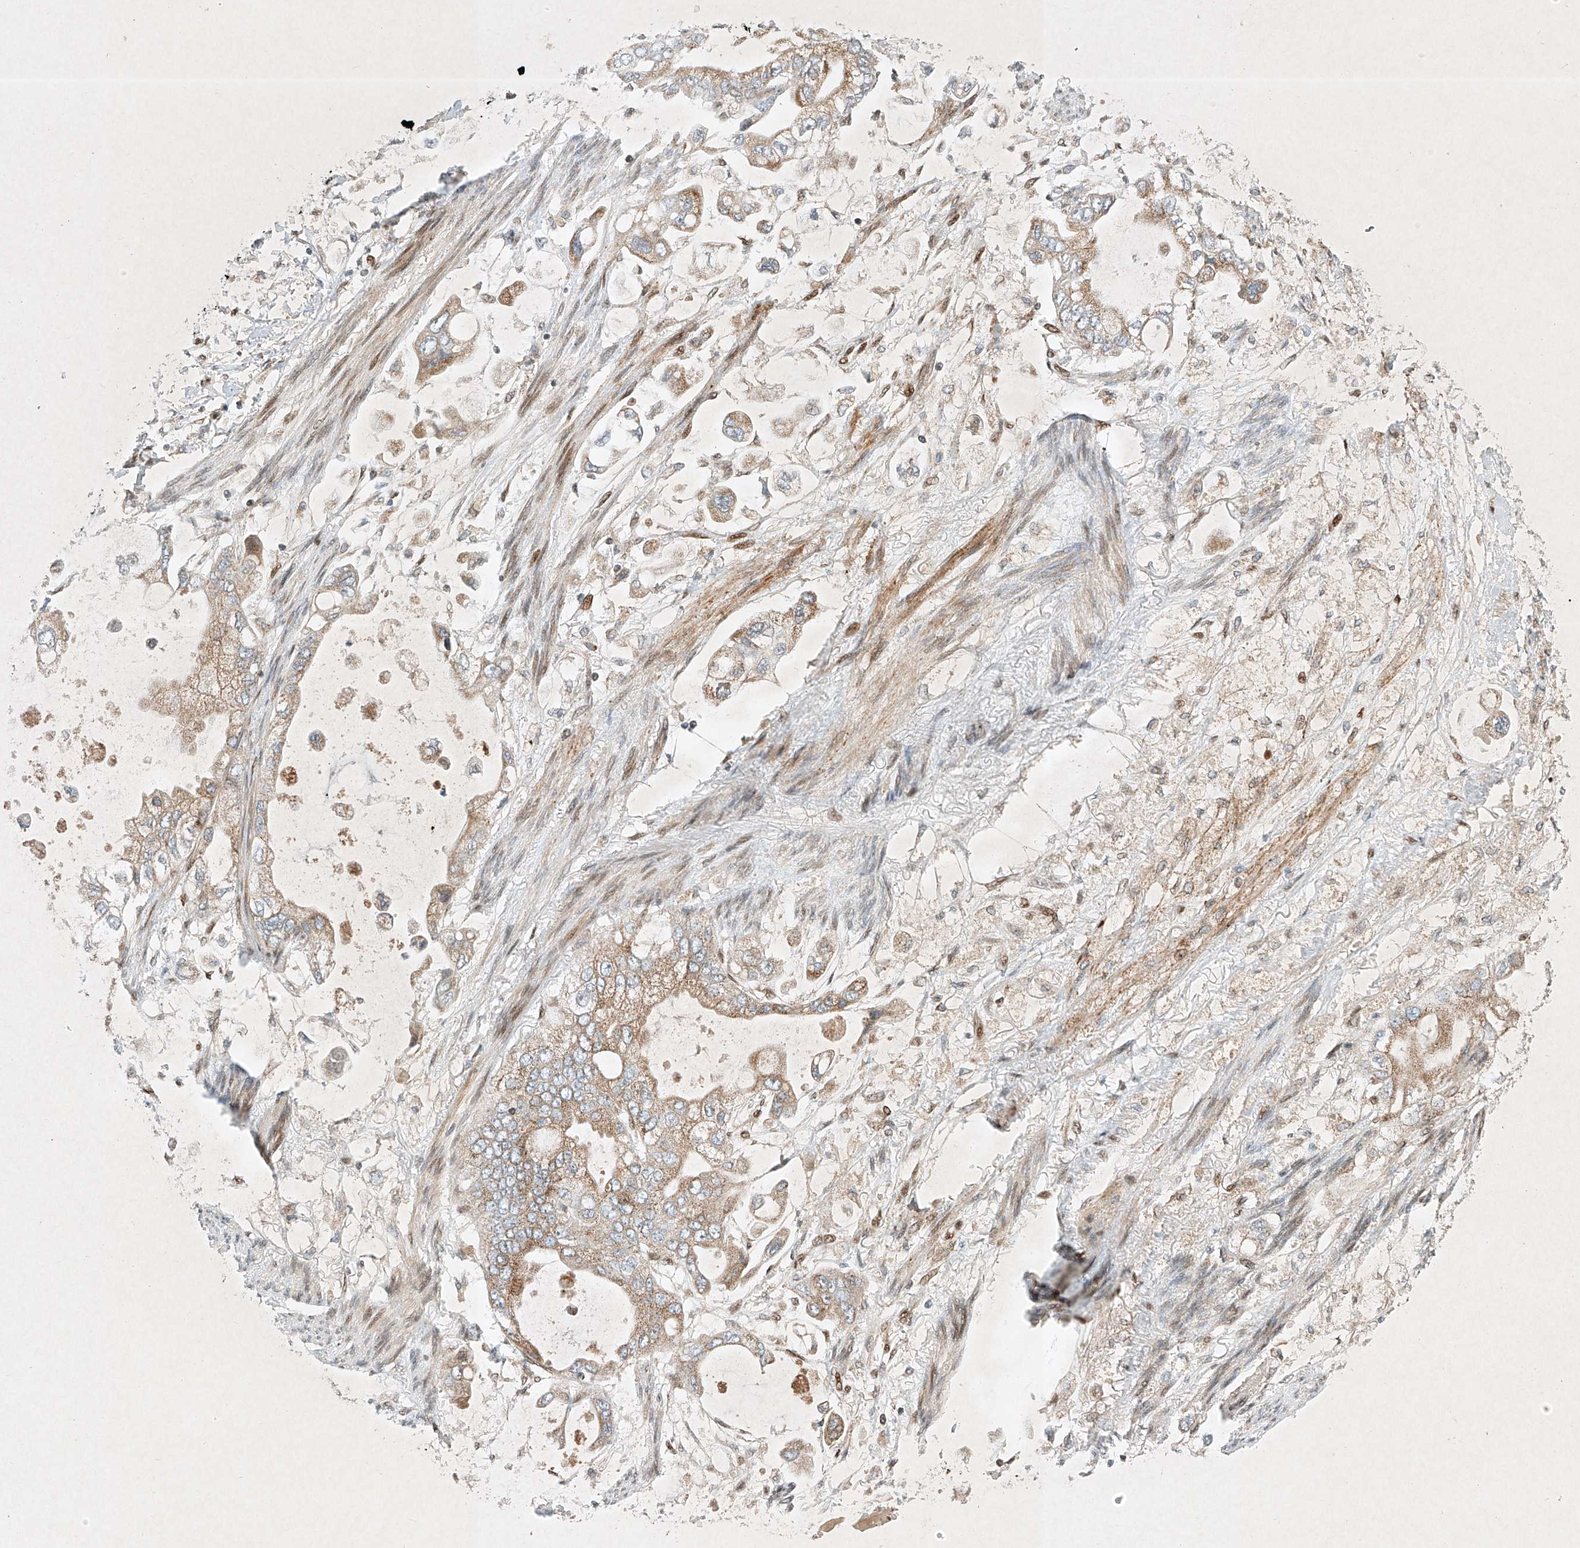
{"staining": {"intensity": "moderate", "quantity": ">75%", "location": "cytoplasmic/membranous"}, "tissue": "stomach cancer", "cell_type": "Tumor cells", "image_type": "cancer", "snomed": [{"axis": "morphology", "description": "Adenocarcinoma, NOS"}, {"axis": "topography", "description": "Stomach"}], "caption": "Human adenocarcinoma (stomach) stained for a protein (brown) shows moderate cytoplasmic/membranous positive expression in about >75% of tumor cells.", "gene": "EPG5", "patient": {"sex": "male", "age": 62}}